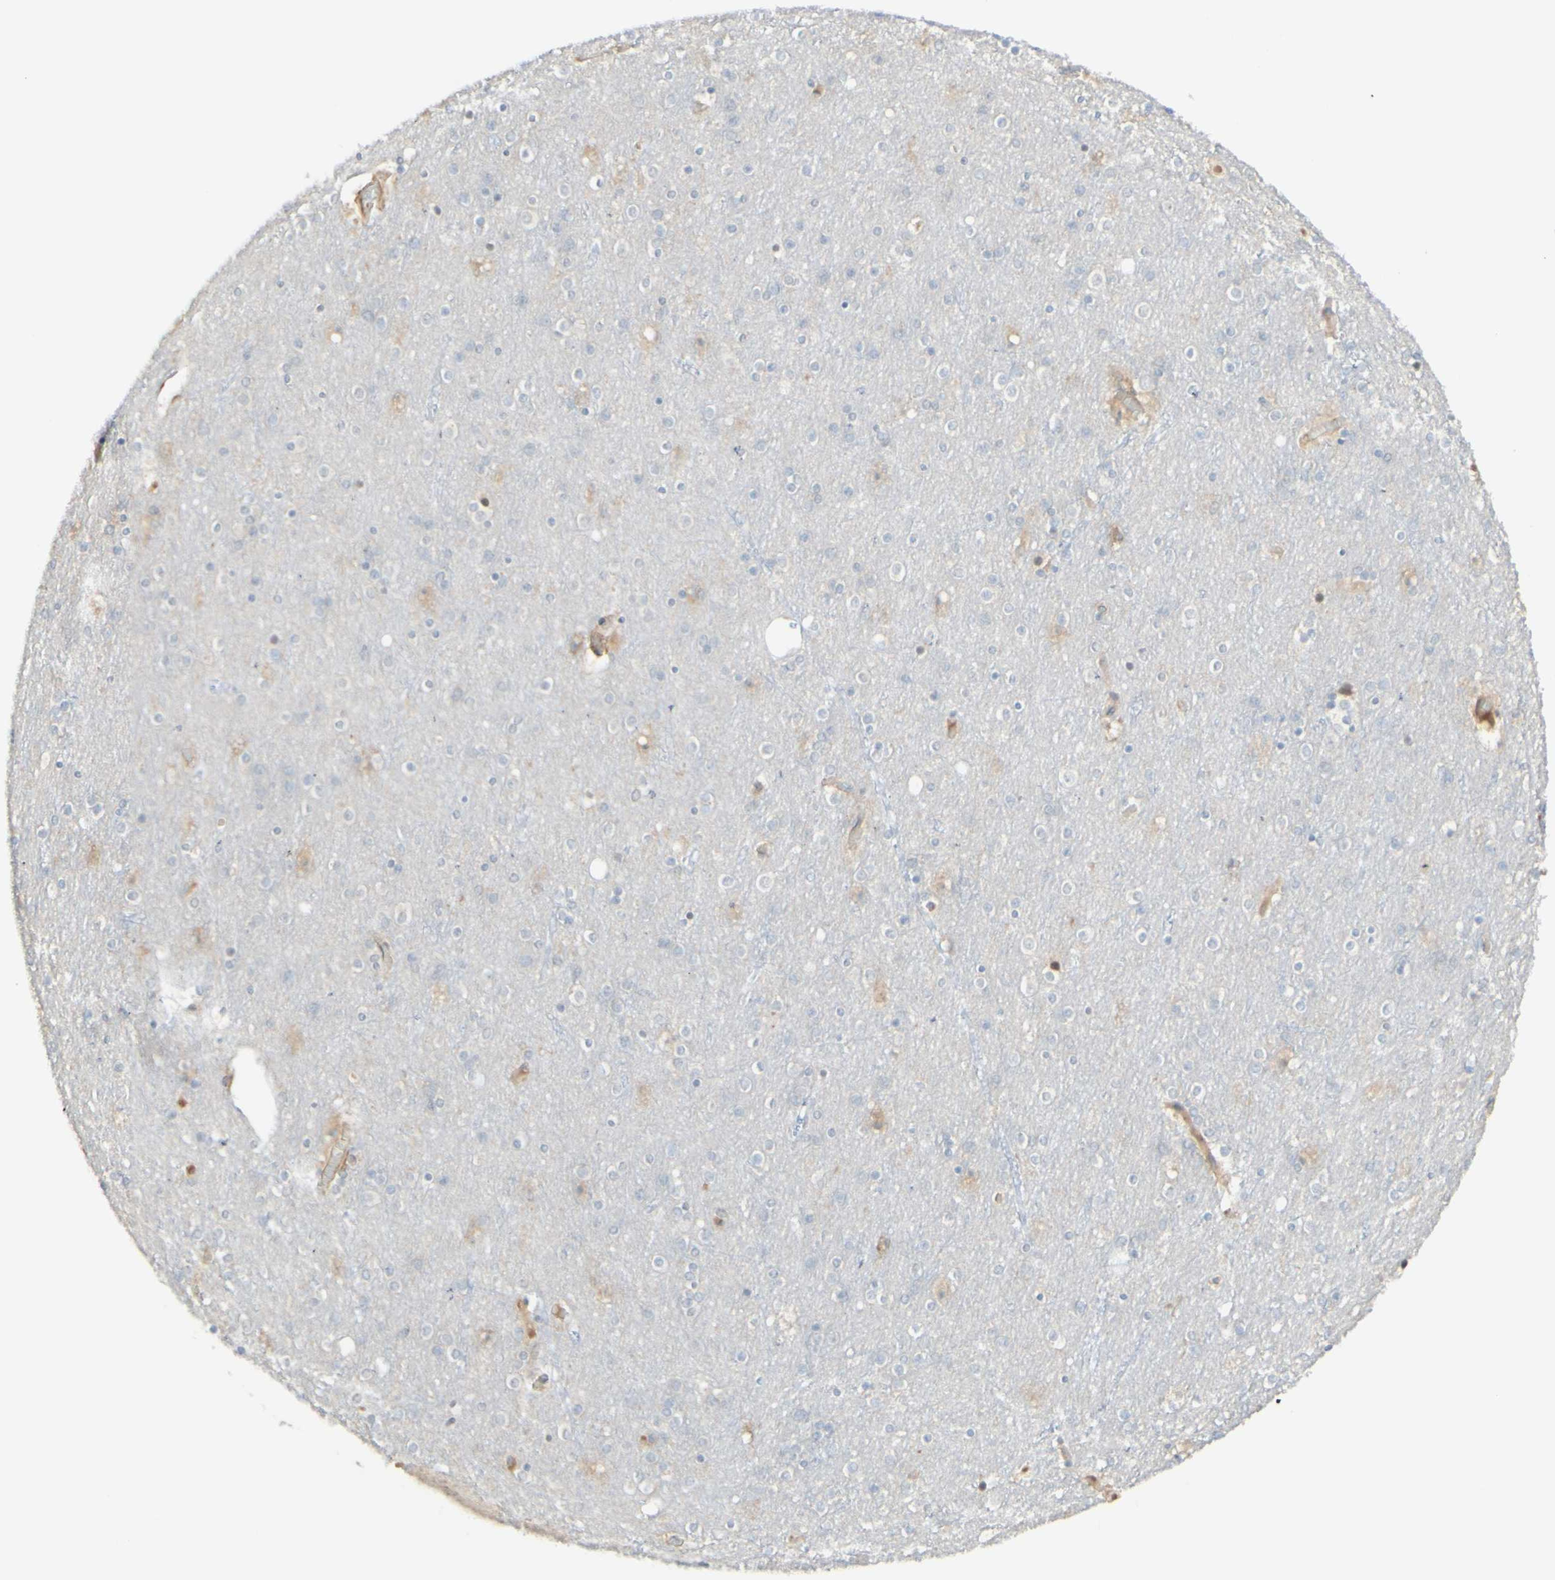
{"staining": {"intensity": "weak", "quantity": ">75%", "location": "cytoplasmic/membranous"}, "tissue": "cerebral cortex", "cell_type": "Endothelial cells", "image_type": "normal", "snomed": [{"axis": "morphology", "description": "Normal tissue, NOS"}, {"axis": "topography", "description": "Cerebral cortex"}], "caption": "Normal cerebral cortex was stained to show a protein in brown. There is low levels of weak cytoplasmic/membranous positivity in approximately >75% of endothelial cells.", "gene": "MTM1", "patient": {"sex": "female", "age": 54}}